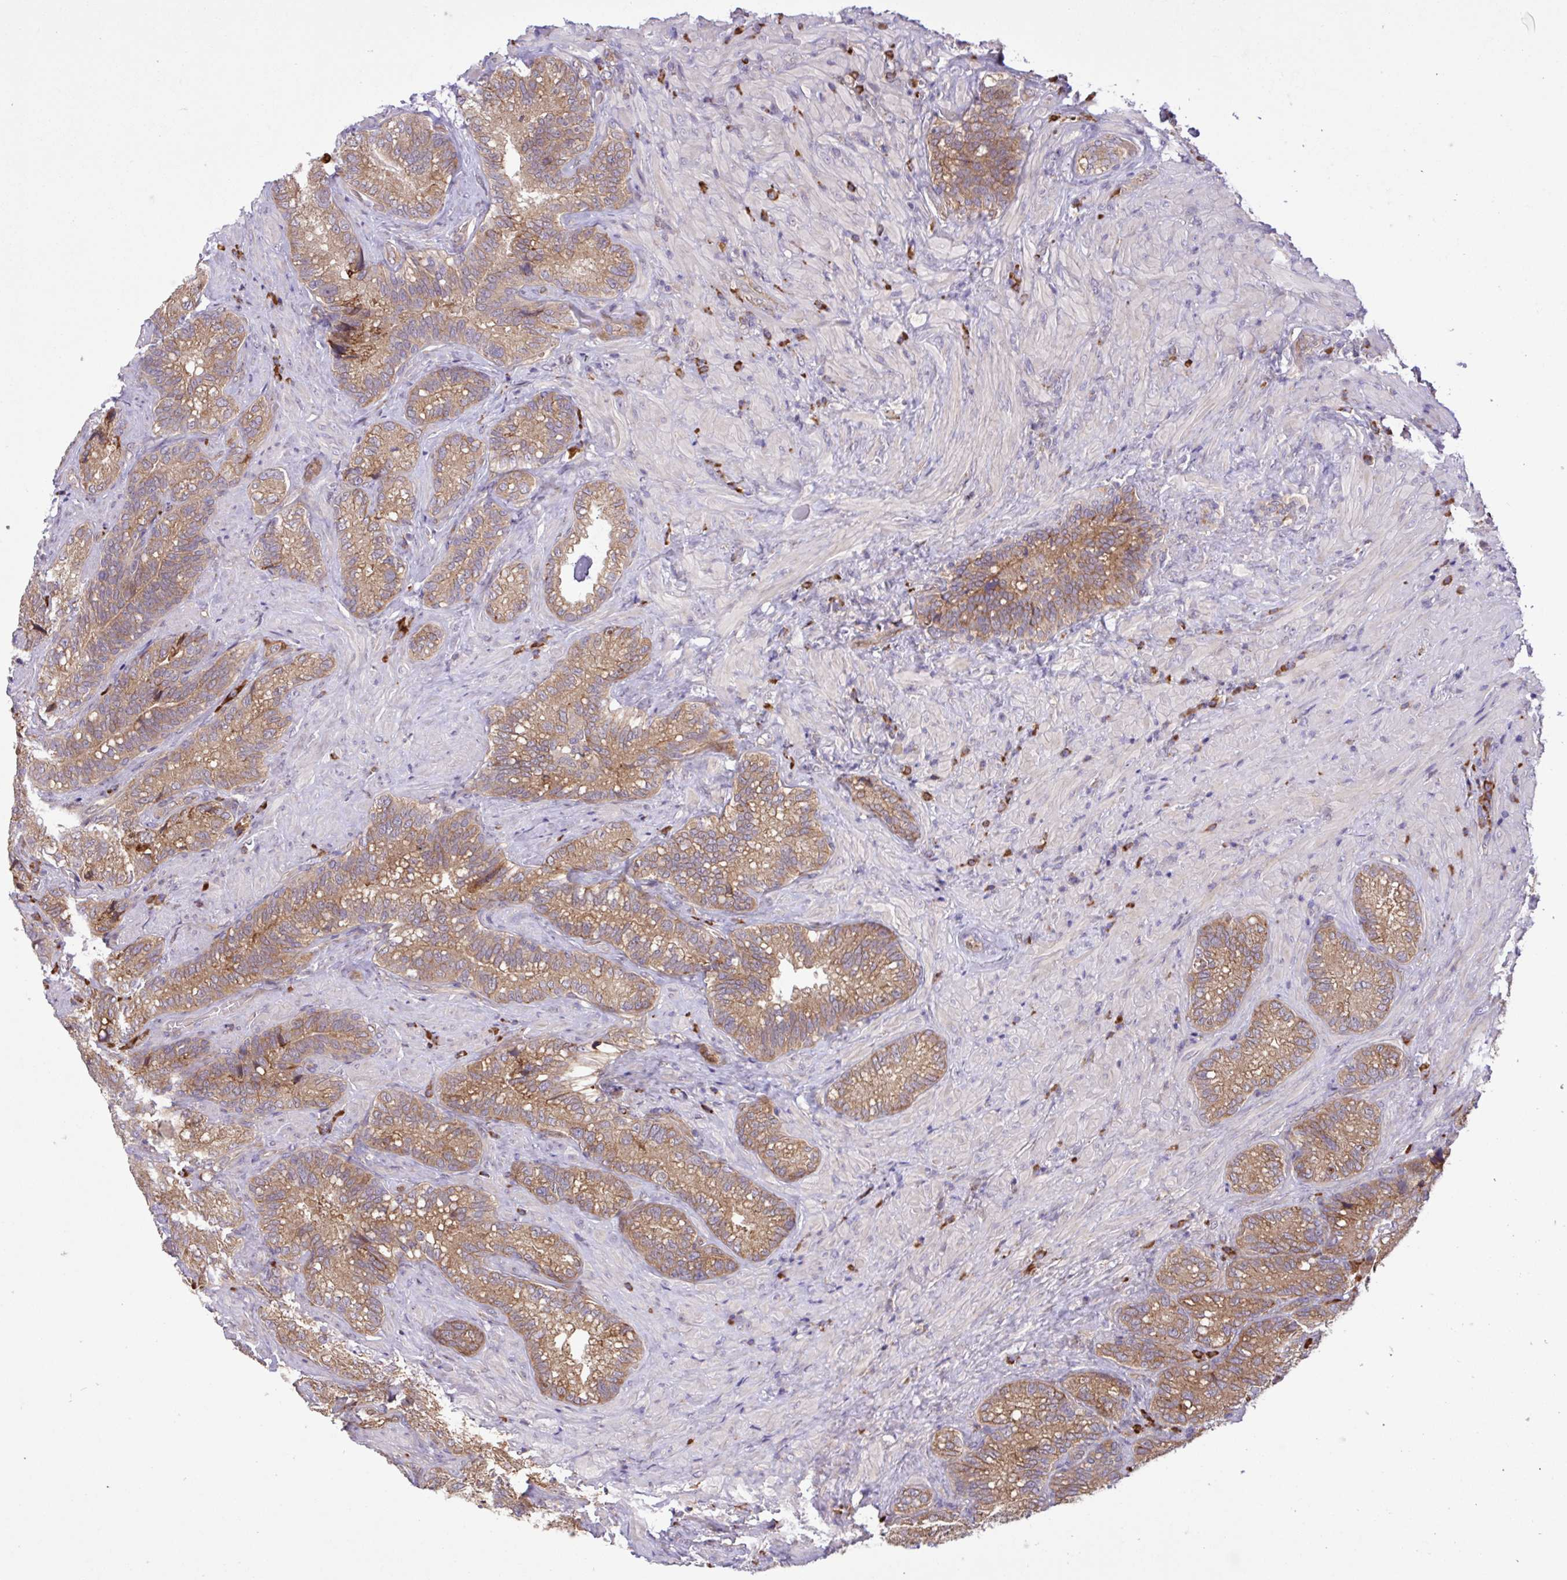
{"staining": {"intensity": "moderate", "quantity": ">75%", "location": "cytoplasmic/membranous"}, "tissue": "seminal vesicle", "cell_type": "Glandular cells", "image_type": "normal", "snomed": [{"axis": "morphology", "description": "Normal tissue, NOS"}, {"axis": "topography", "description": "Seminal veicle"}], "caption": "Immunohistochemistry image of normal human seminal vesicle stained for a protein (brown), which reveals medium levels of moderate cytoplasmic/membranous positivity in about >75% of glandular cells.", "gene": "INTS10", "patient": {"sex": "male", "age": 68}}